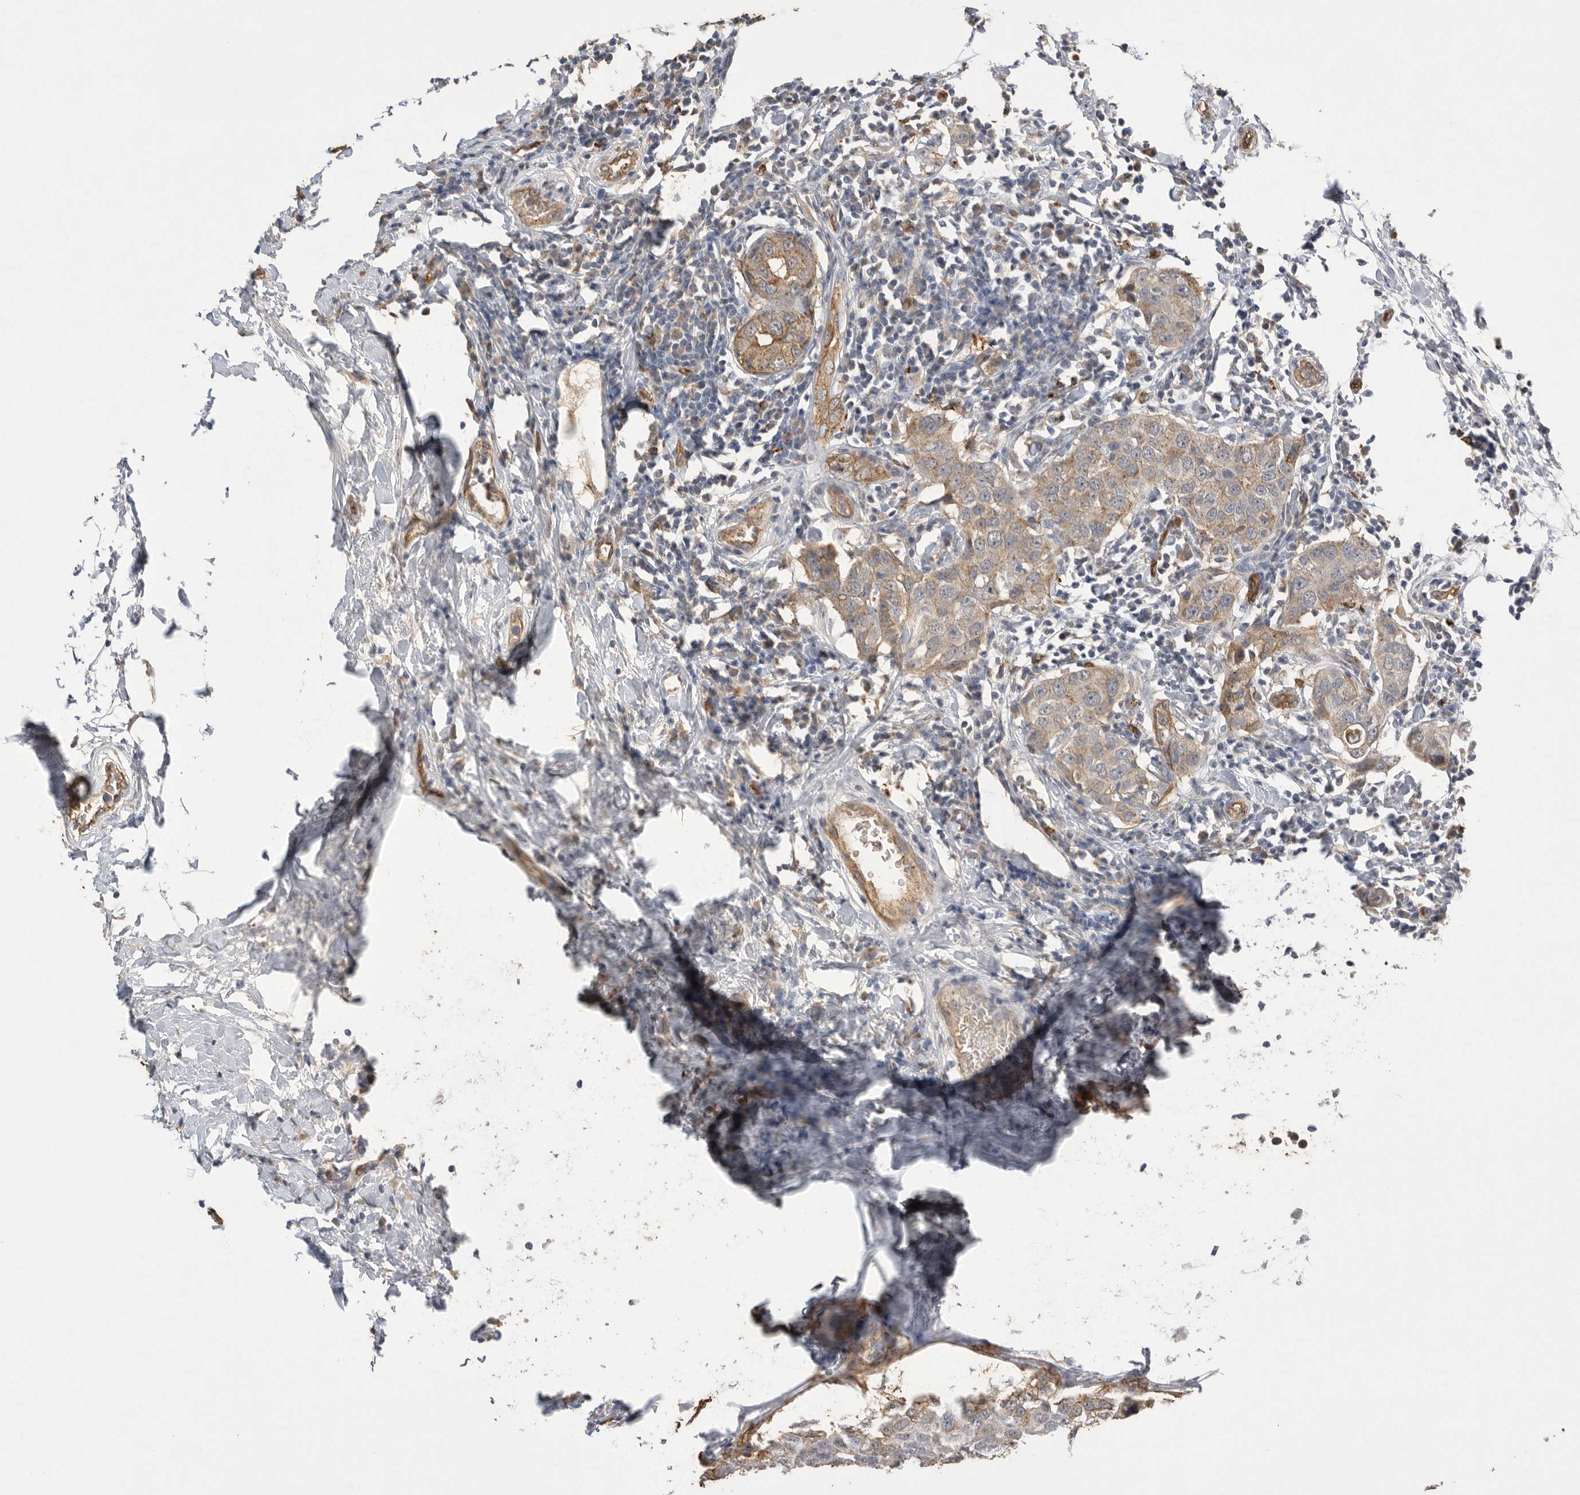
{"staining": {"intensity": "weak", "quantity": ">75%", "location": "cytoplasmic/membranous"}, "tissue": "breast cancer", "cell_type": "Tumor cells", "image_type": "cancer", "snomed": [{"axis": "morphology", "description": "Duct carcinoma"}, {"axis": "topography", "description": "Breast"}], "caption": "Weak cytoplasmic/membranous expression is identified in approximately >75% of tumor cells in breast infiltrating ductal carcinoma.", "gene": "IL27", "patient": {"sex": "female", "age": 27}}